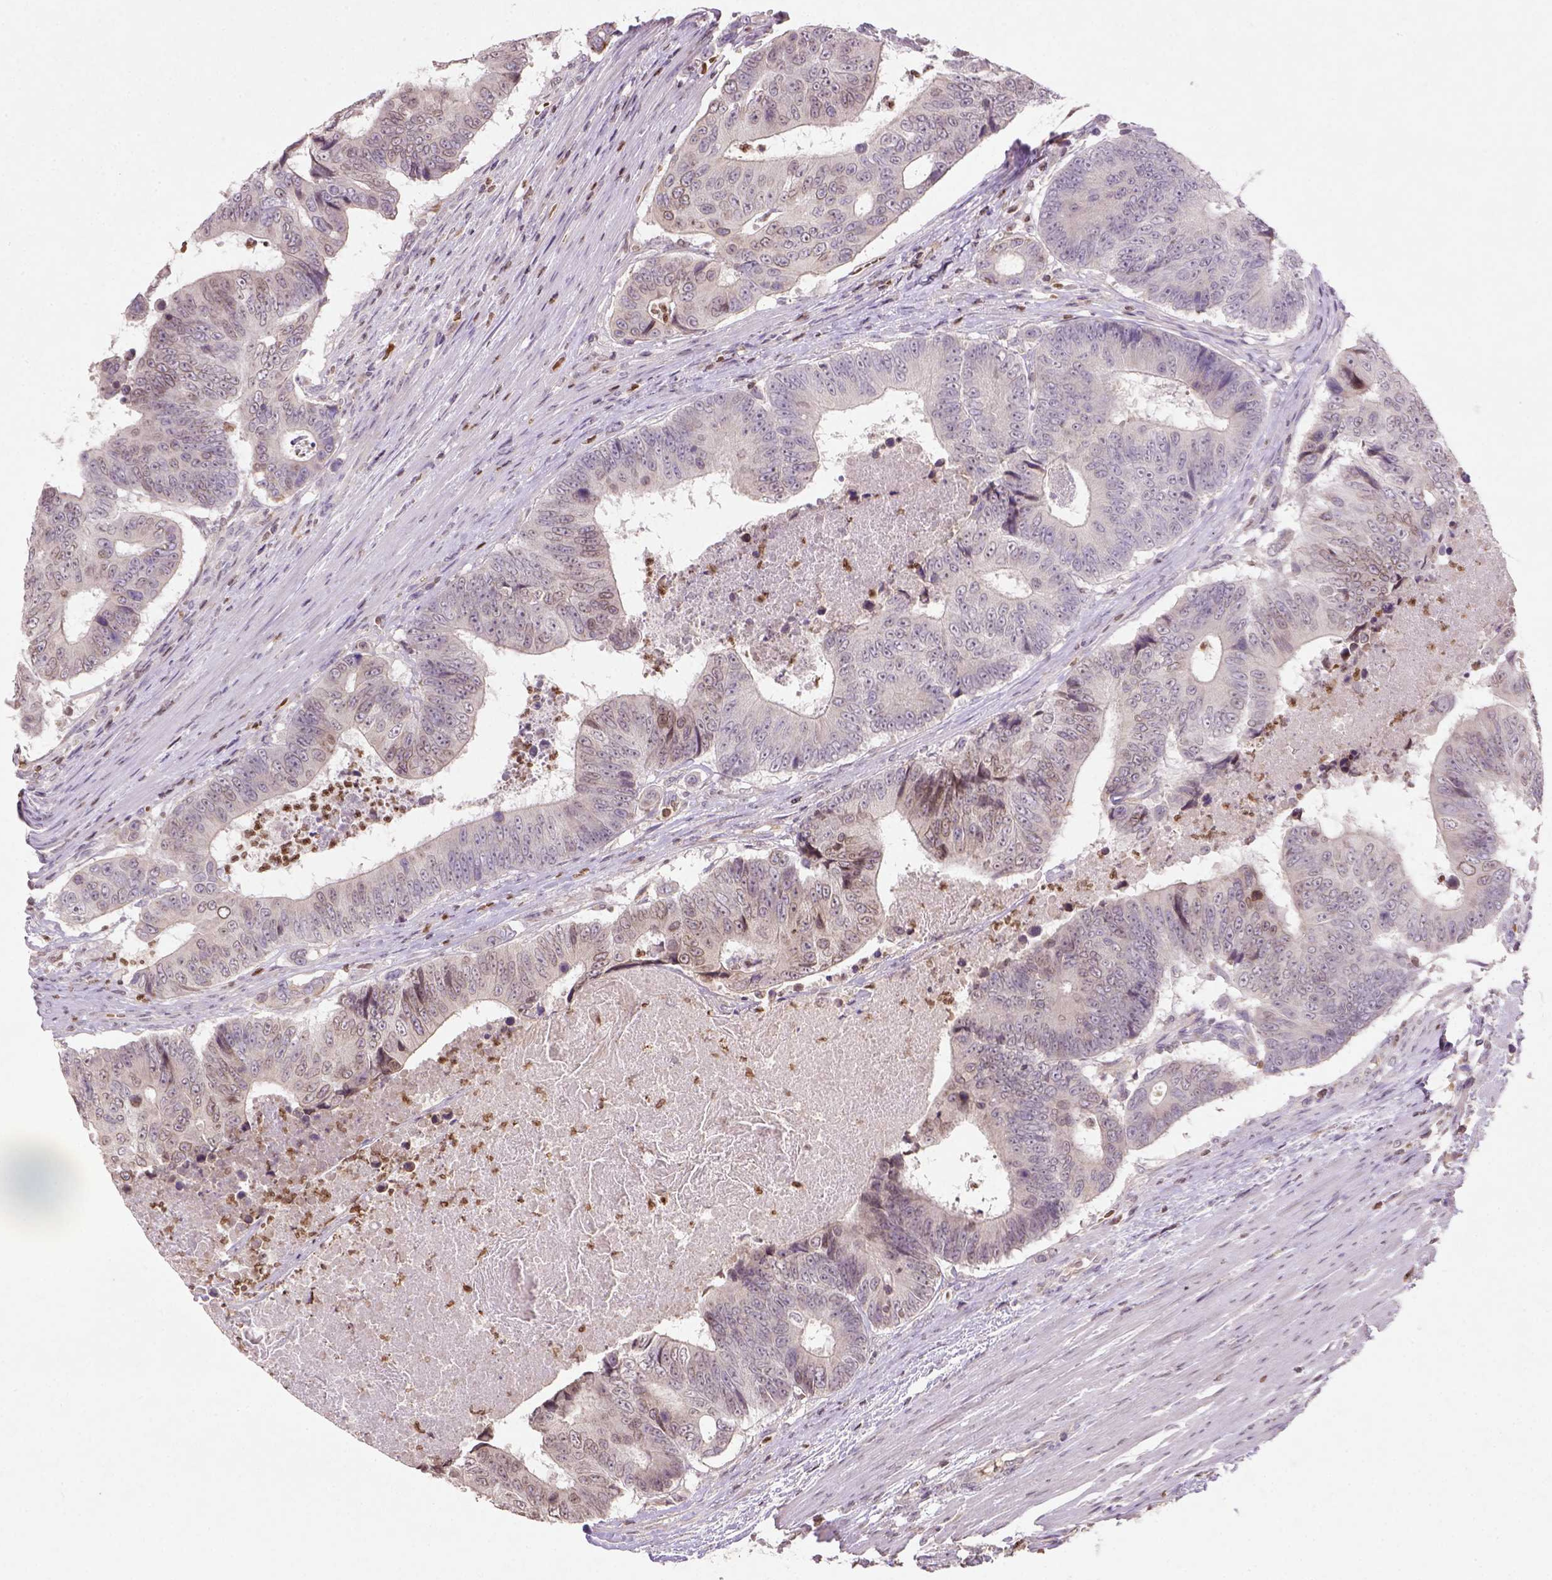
{"staining": {"intensity": "moderate", "quantity": "<25%", "location": "cytoplasmic/membranous,nuclear"}, "tissue": "colorectal cancer", "cell_type": "Tumor cells", "image_type": "cancer", "snomed": [{"axis": "morphology", "description": "Adenocarcinoma, NOS"}, {"axis": "topography", "description": "Colon"}], "caption": "Protein expression by IHC reveals moderate cytoplasmic/membranous and nuclear expression in about <25% of tumor cells in adenocarcinoma (colorectal). The staining is performed using DAB brown chromogen to label protein expression. The nuclei are counter-stained blue using hematoxylin.", "gene": "NUDT3", "patient": {"sex": "female", "age": 48}}